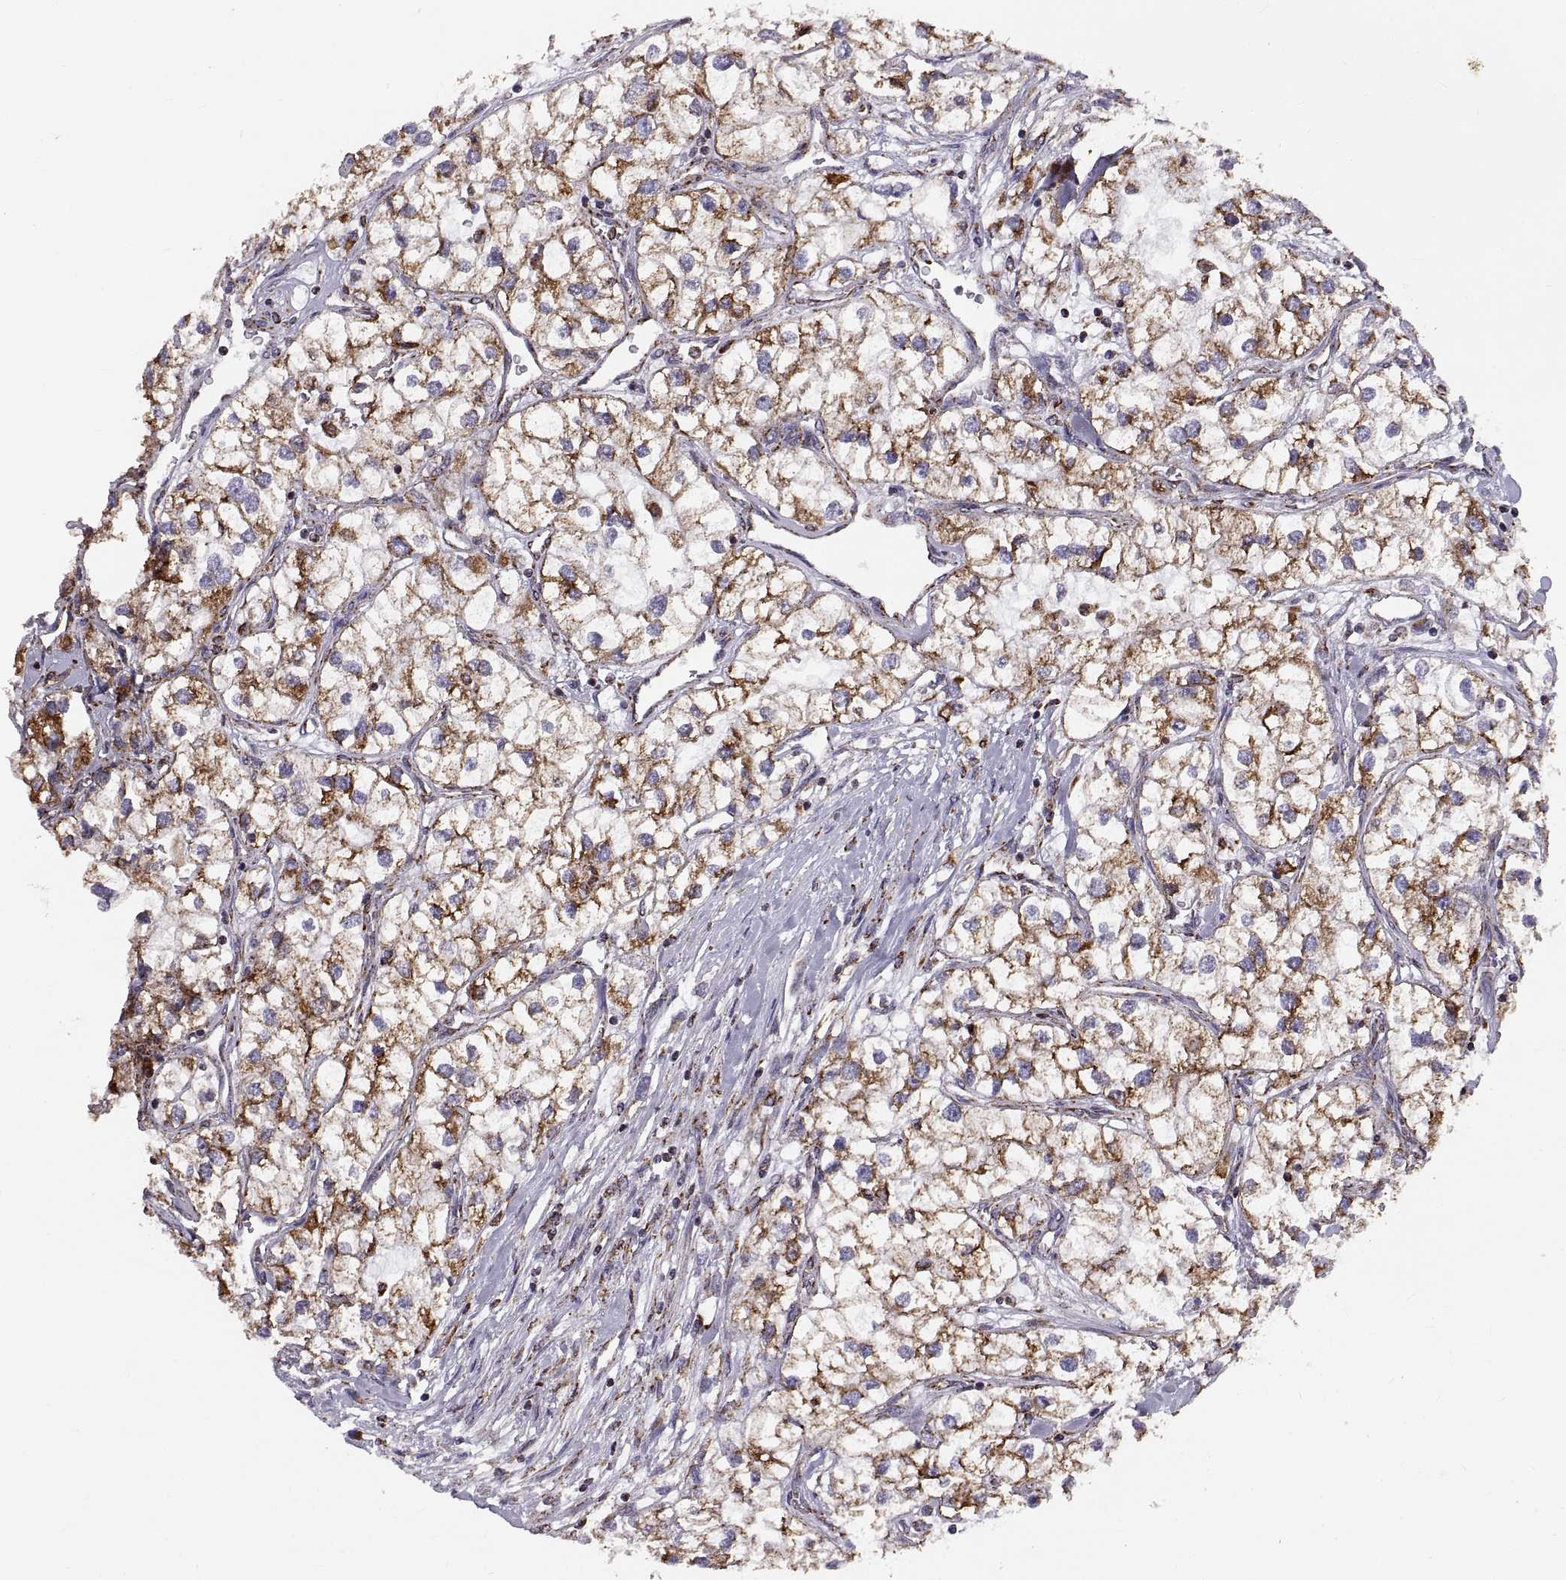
{"staining": {"intensity": "strong", "quantity": ">75%", "location": "cytoplasmic/membranous"}, "tissue": "renal cancer", "cell_type": "Tumor cells", "image_type": "cancer", "snomed": [{"axis": "morphology", "description": "Adenocarcinoma, NOS"}, {"axis": "topography", "description": "Kidney"}], "caption": "Immunohistochemistry (IHC) staining of renal cancer, which shows high levels of strong cytoplasmic/membranous staining in about >75% of tumor cells indicating strong cytoplasmic/membranous protein staining. The staining was performed using DAB (3,3'-diaminobenzidine) (brown) for protein detection and nuclei were counterstained in hematoxylin (blue).", "gene": "ARSD", "patient": {"sex": "male", "age": 59}}